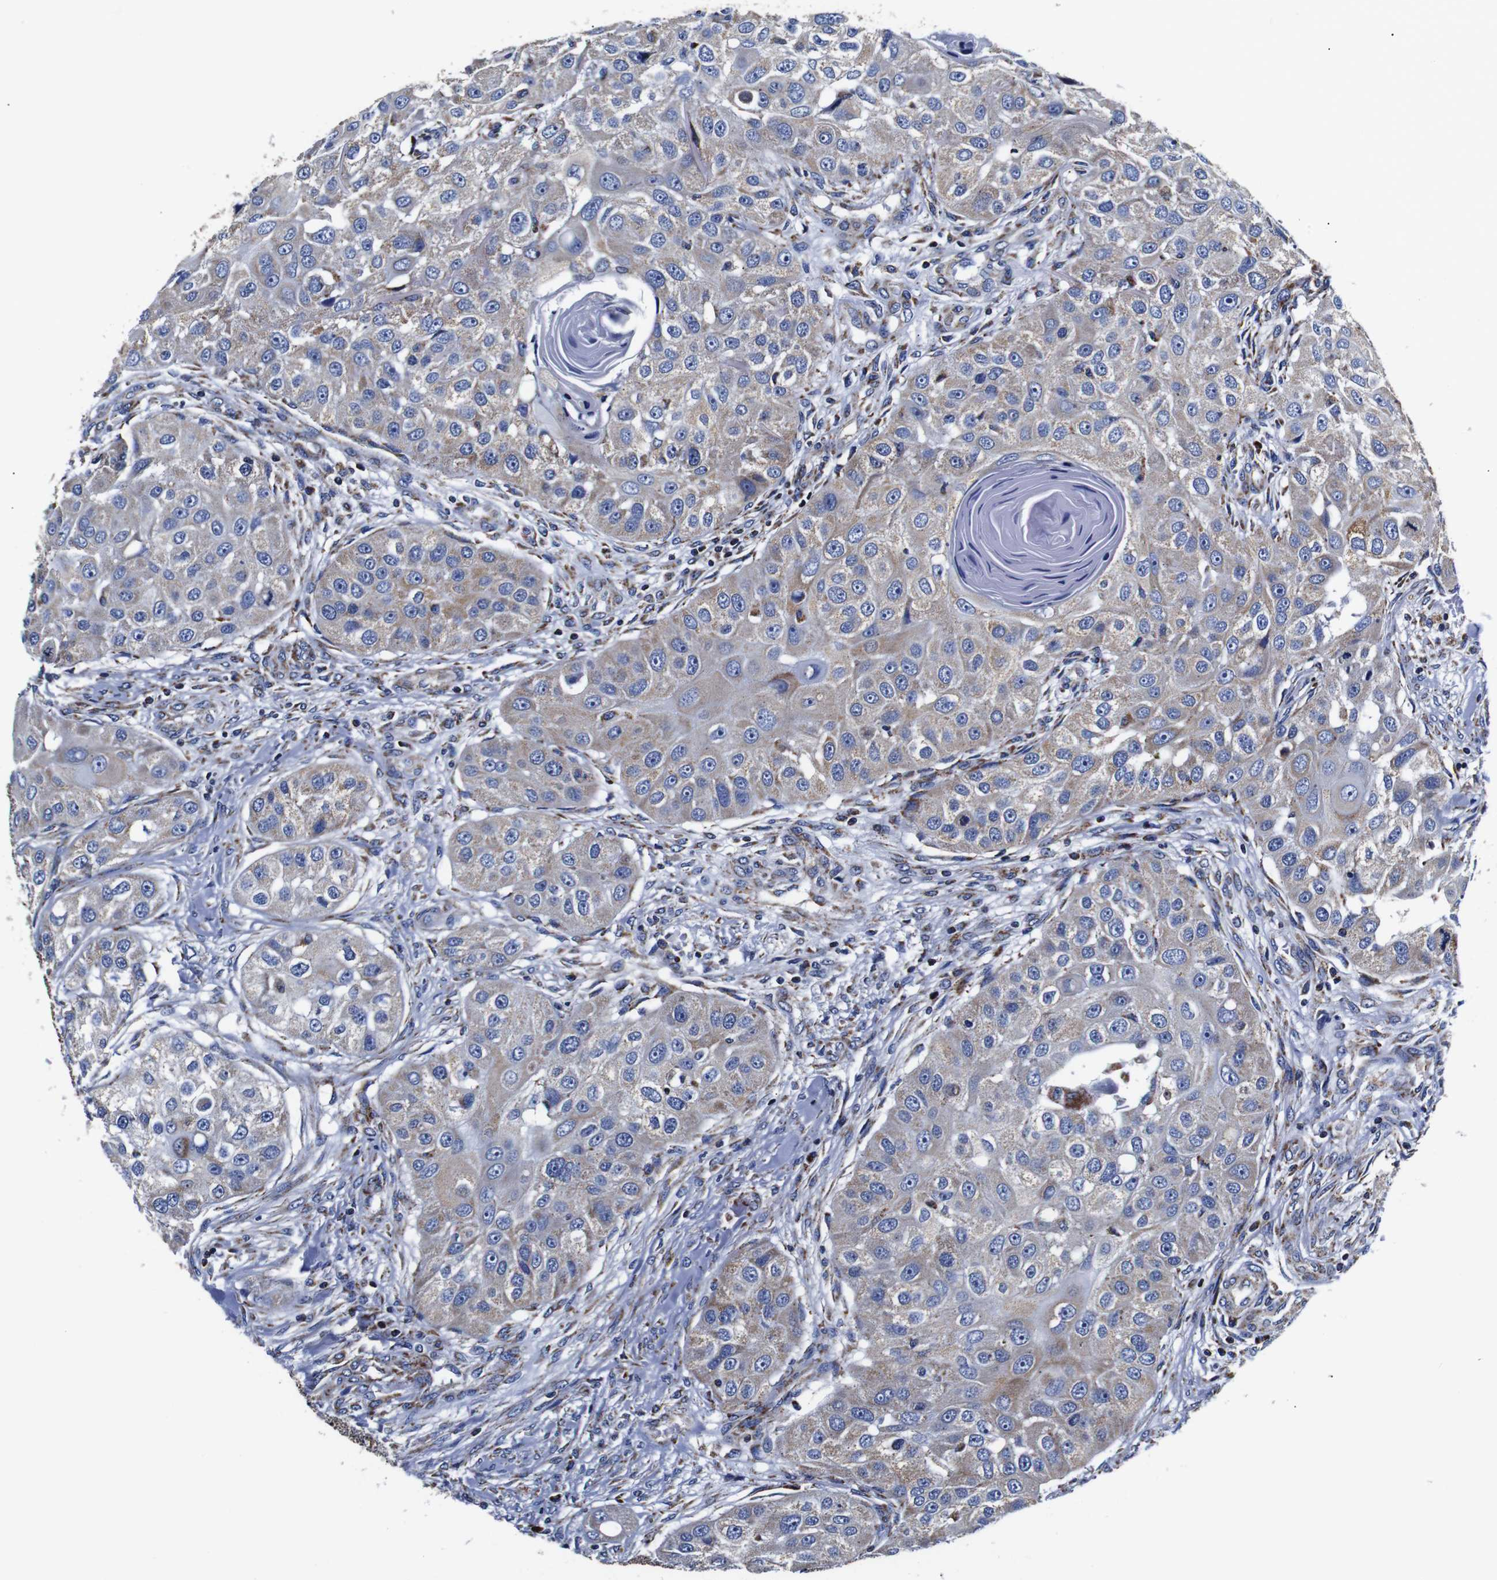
{"staining": {"intensity": "weak", "quantity": "<25%", "location": "cytoplasmic/membranous"}, "tissue": "head and neck cancer", "cell_type": "Tumor cells", "image_type": "cancer", "snomed": [{"axis": "morphology", "description": "Normal tissue, NOS"}, {"axis": "morphology", "description": "Squamous cell carcinoma, NOS"}, {"axis": "topography", "description": "Skeletal muscle"}, {"axis": "topography", "description": "Head-Neck"}], "caption": "Protein analysis of squamous cell carcinoma (head and neck) reveals no significant positivity in tumor cells.", "gene": "FKBP9", "patient": {"sex": "male", "age": 51}}